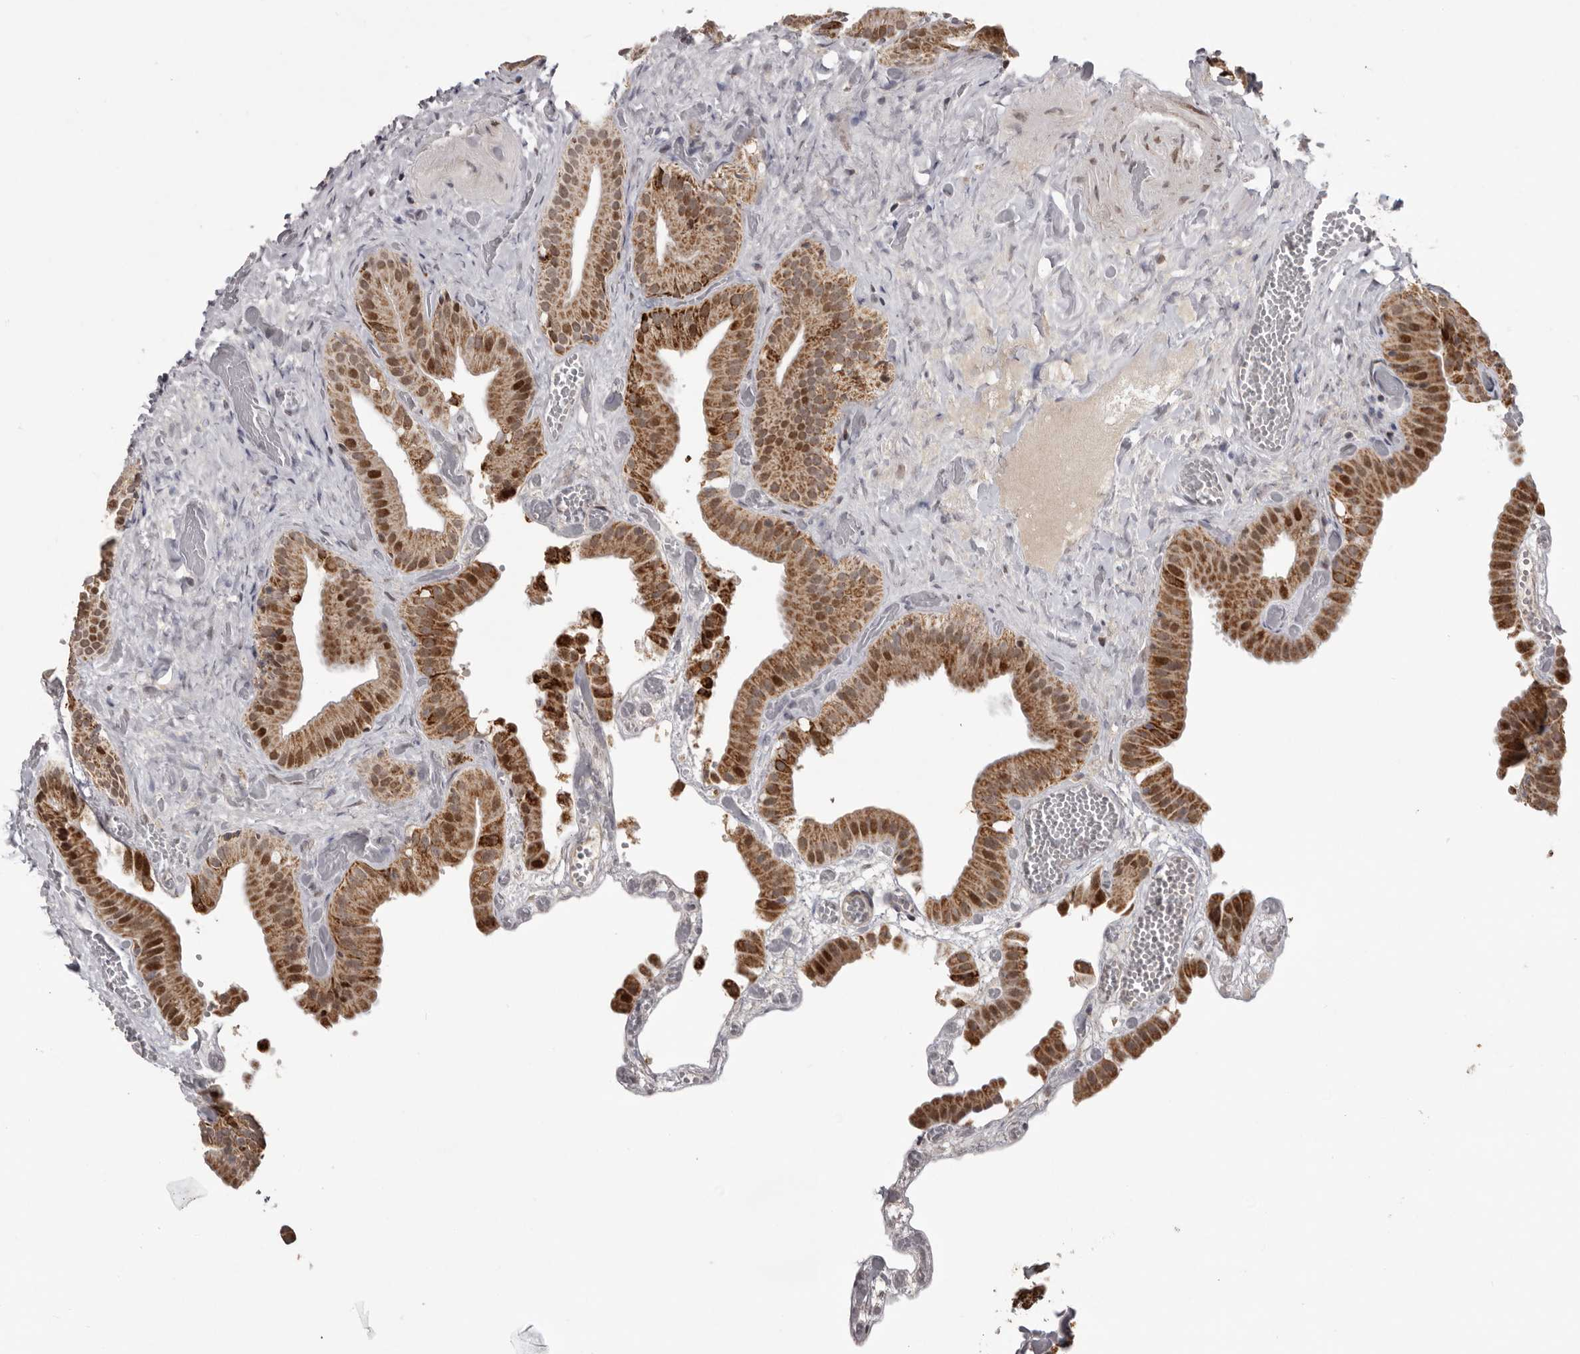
{"staining": {"intensity": "moderate", "quantity": ">75%", "location": "cytoplasmic/membranous,nuclear"}, "tissue": "gallbladder", "cell_type": "Glandular cells", "image_type": "normal", "snomed": [{"axis": "morphology", "description": "Normal tissue, NOS"}, {"axis": "topography", "description": "Gallbladder"}], "caption": "Brown immunohistochemical staining in unremarkable gallbladder demonstrates moderate cytoplasmic/membranous,nuclear expression in about >75% of glandular cells. (DAB = brown stain, brightfield microscopy at high magnification).", "gene": "C17orf99", "patient": {"sex": "female", "age": 64}}